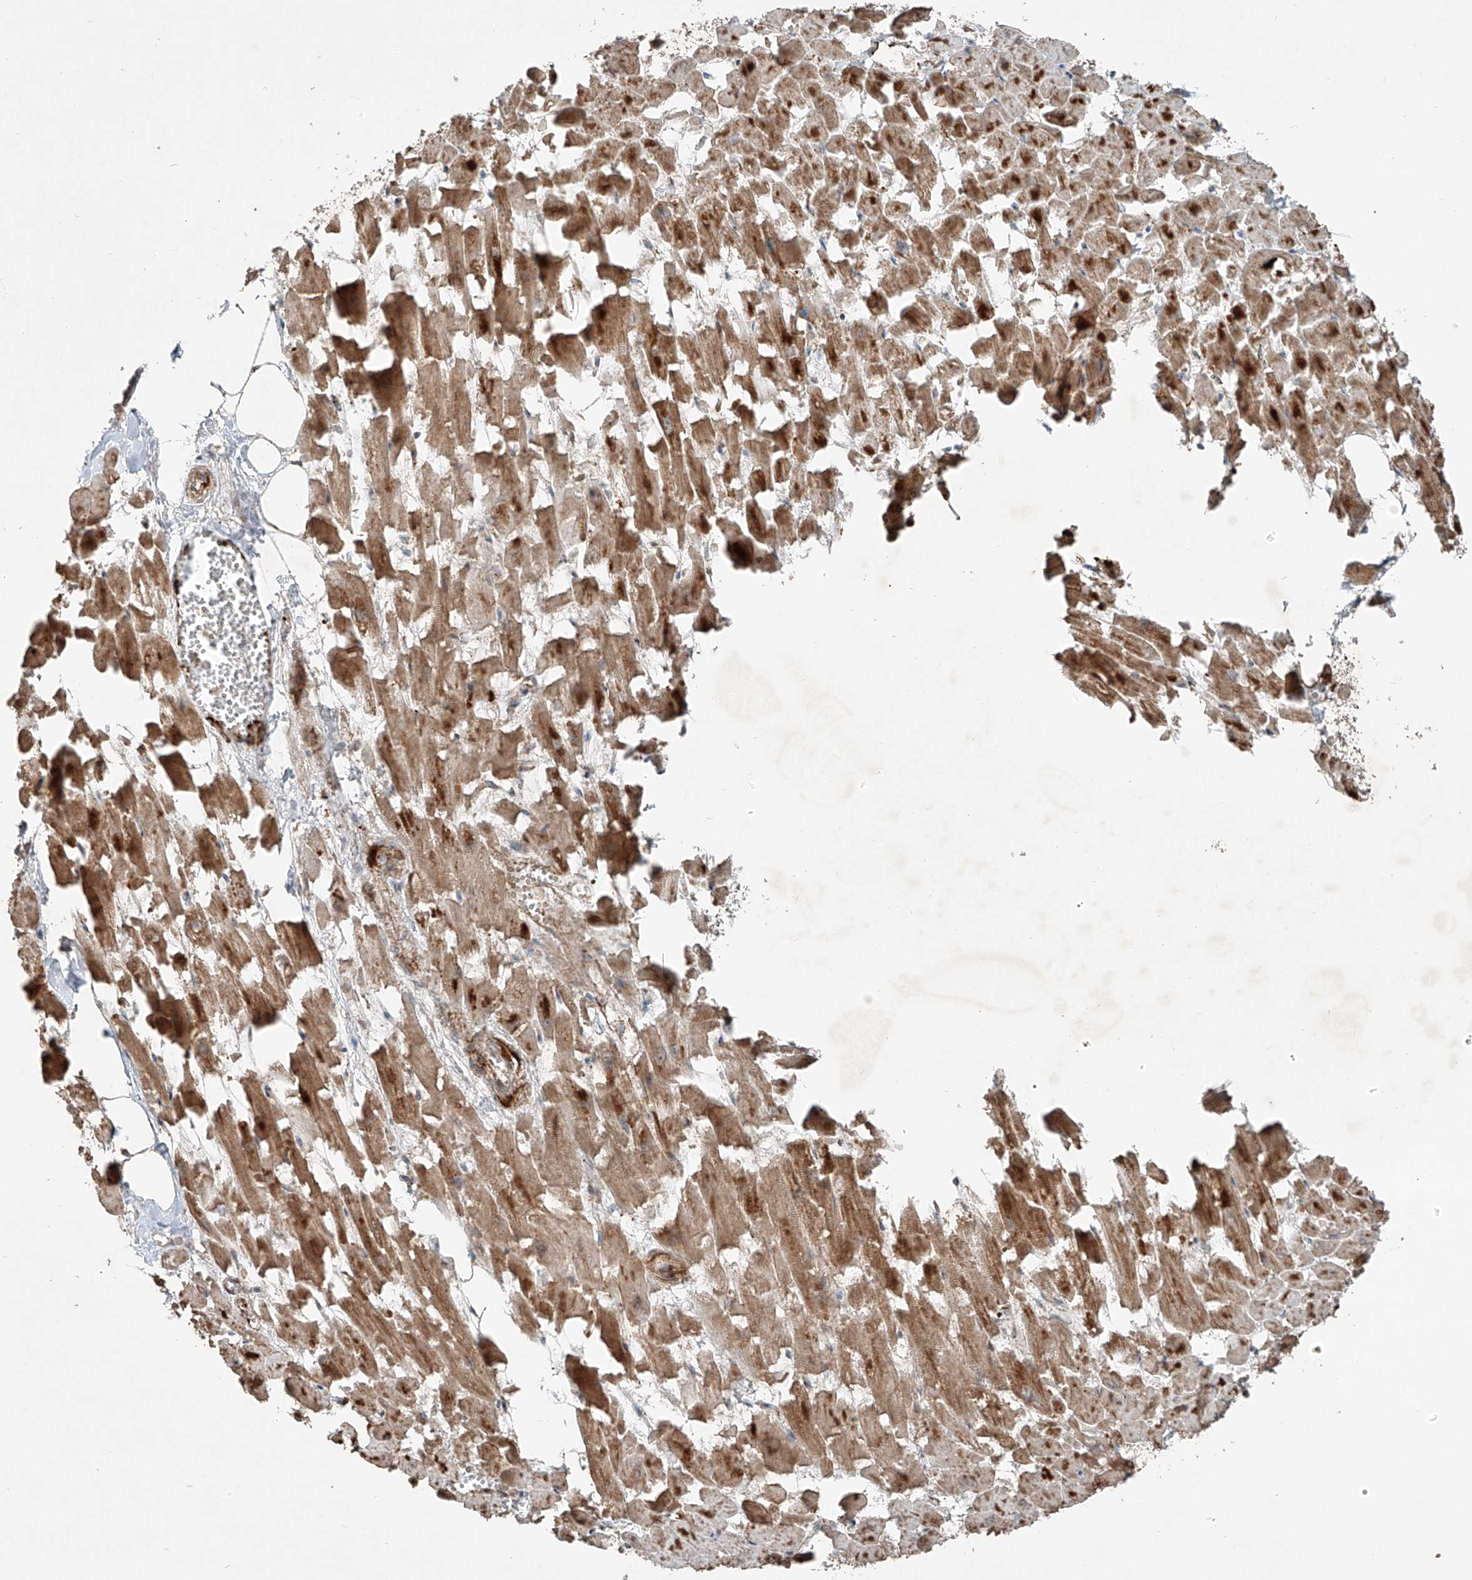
{"staining": {"intensity": "moderate", "quantity": ">75%", "location": "cytoplasmic/membranous"}, "tissue": "heart muscle", "cell_type": "Cardiomyocytes", "image_type": "normal", "snomed": [{"axis": "morphology", "description": "Normal tissue, NOS"}, {"axis": "topography", "description": "Heart"}], "caption": "This is a micrograph of immunohistochemistry staining of unremarkable heart muscle, which shows moderate staining in the cytoplasmic/membranous of cardiomyocytes.", "gene": "ZNF620", "patient": {"sex": "female", "age": 64}}